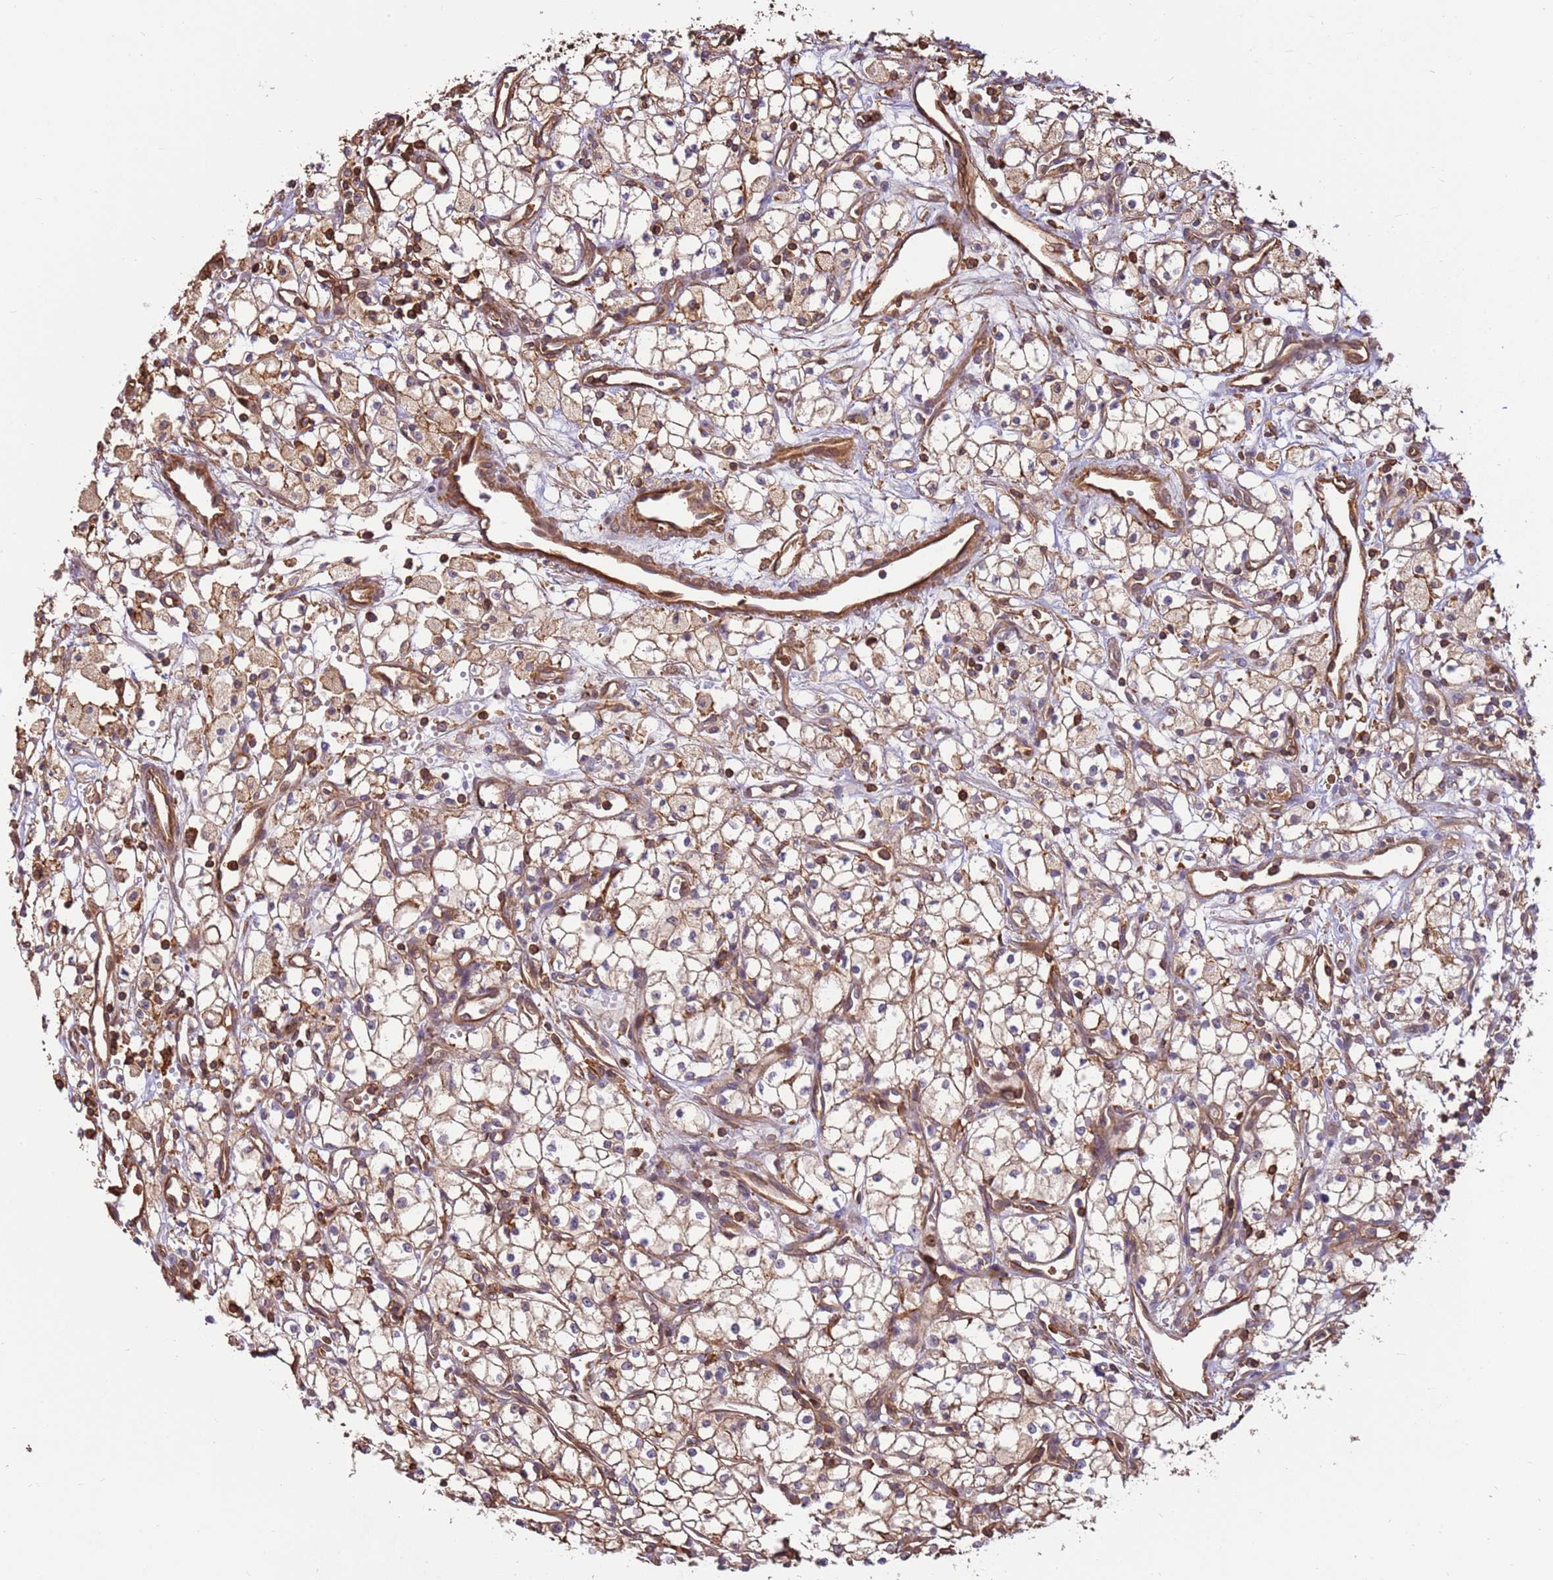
{"staining": {"intensity": "weak", "quantity": "25%-75%", "location": "cytoplasmic/membranous"}, "tissue": "renal cancer", "cell_type": "Tumor cells", "image_type": "cancer", "snomed": [{"axis": "morphology", "description": "Adenocarcinoma, NOS"}, {"axis": "topography", "description": "Kidney"}], "caption": "Human renal adenocarcinoma stained with a brown dye displays weak cytoplasmic/membranous positive positivity in approximately 25%-75% of tumor cells.", "gene": "ACVR2A", "patient": {"sex": "male", "age": 59}}